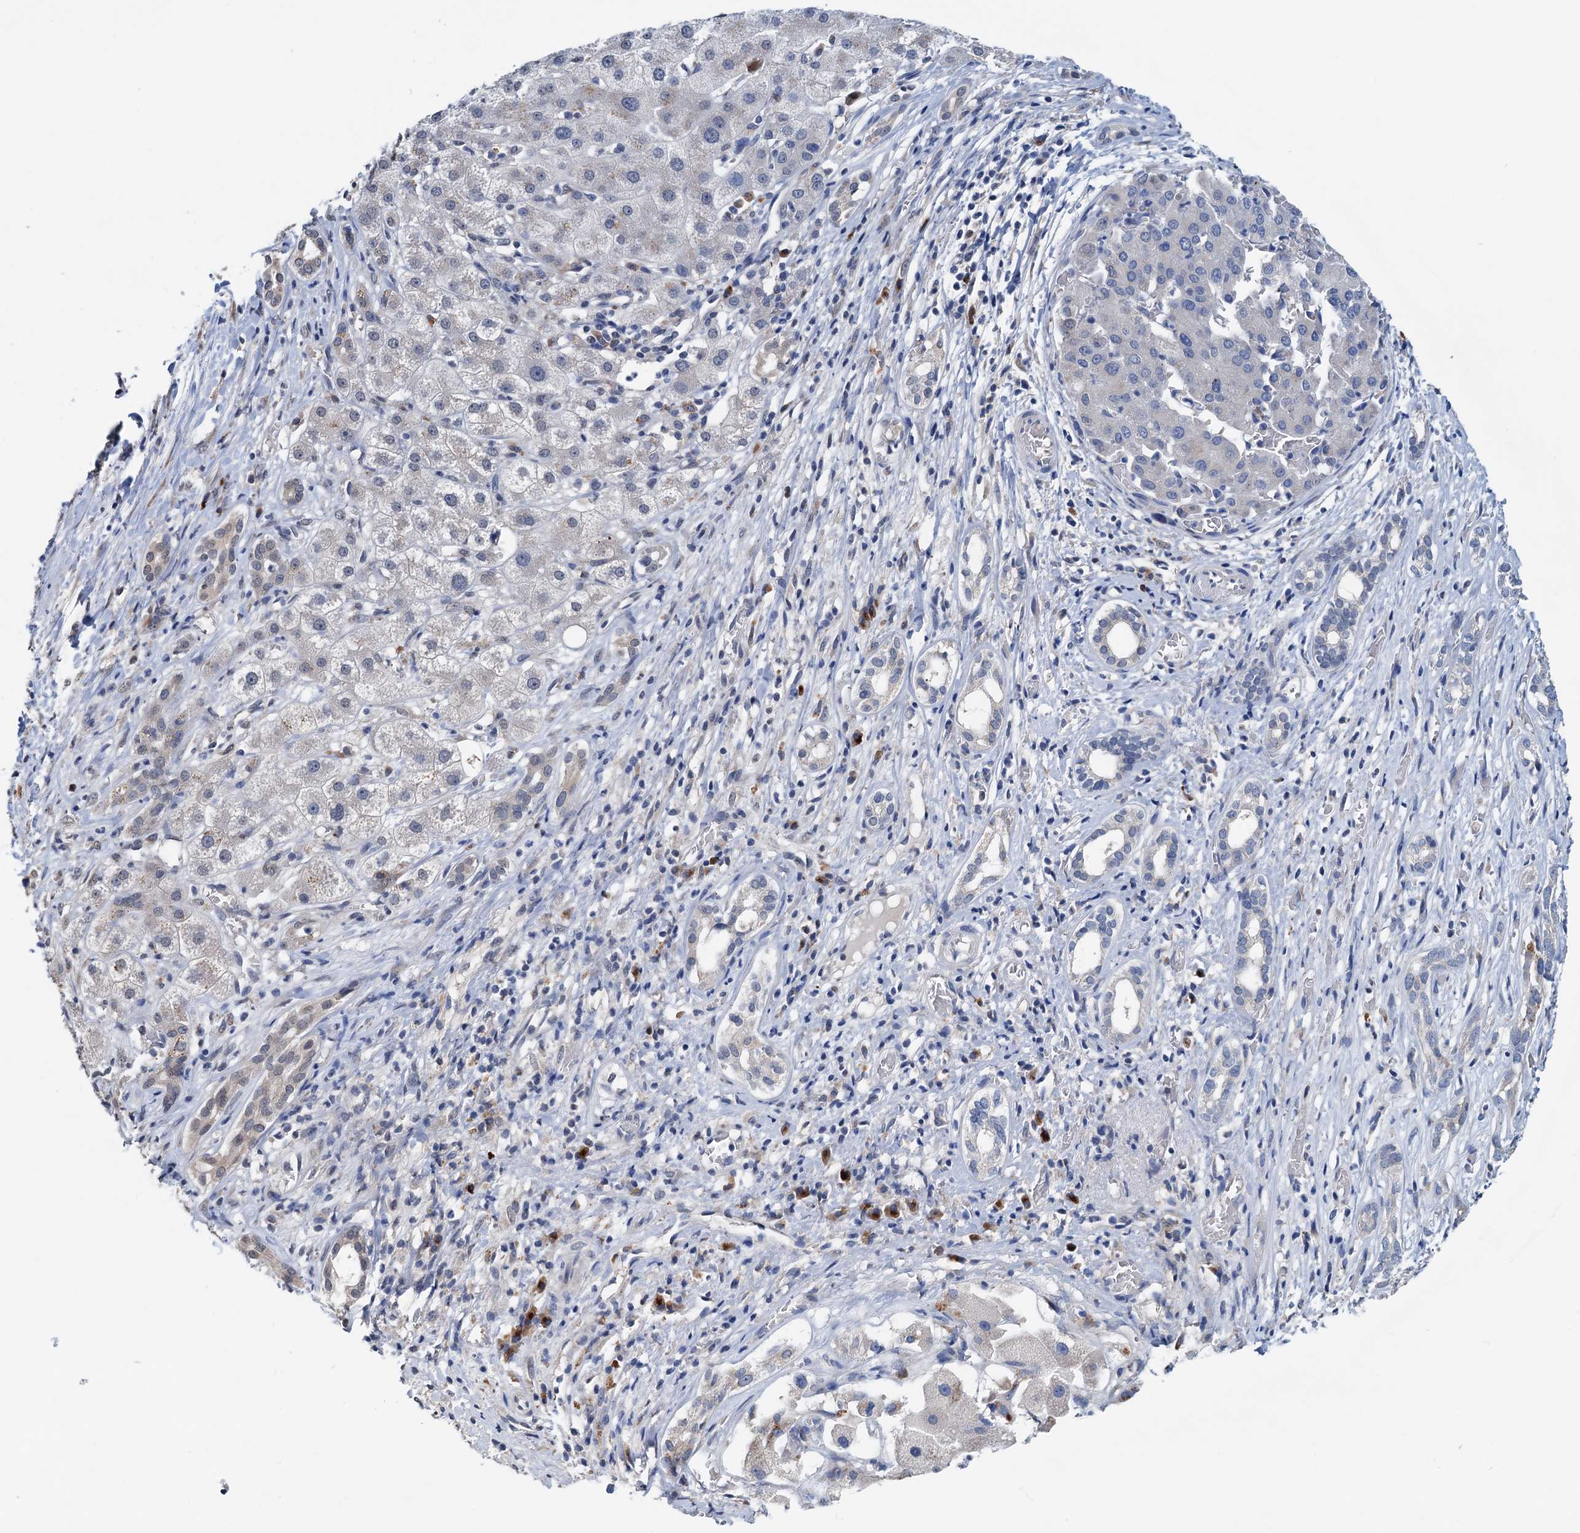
{"staining": {"intensity": "negative", "quantity": "none", "location": "none"}, "tissue": "liver cancer", "cell_type": "Tumor cells", "image_type": "cancer", "snomed": [{"axis": "morphology", "description": "Carcinoma, Hepatocellular, NOS"}, {"axis": "topography", "description": "Liver"}], "caption": "IHC micrograph of neoplastic tissue: liver cancer (hepatocellular carcinoma) stained with DAB demonstrates no significant protein staining in tumor cells.", "gene": "SHLD1", "patient": {"sex": "male", "age": 65}}